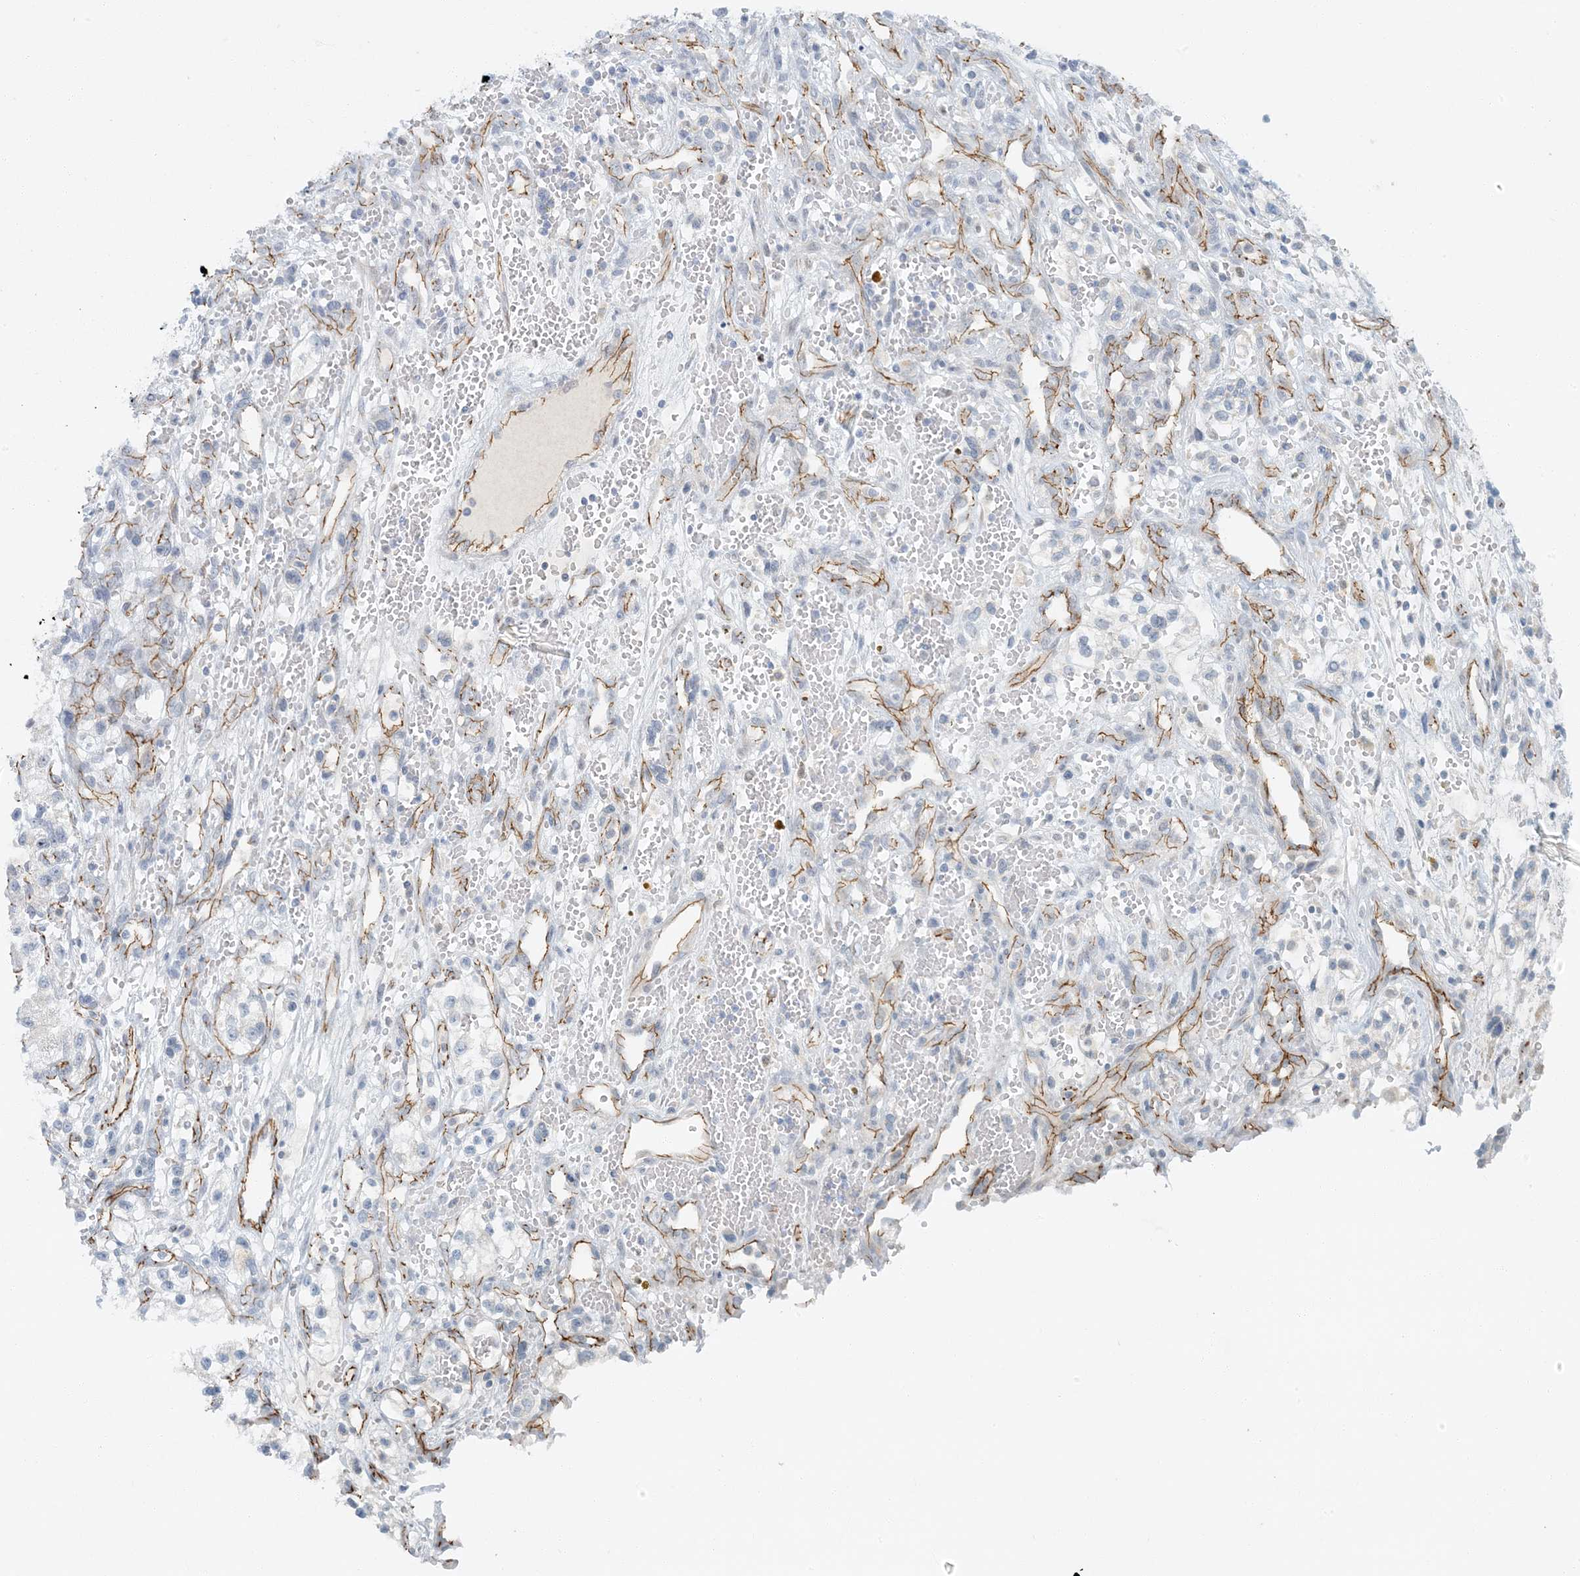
{"staining": {"intensity": "negative", "quantity": "none", "location": "none"}, "tissue": "renal cancer", "cell_type": "Tumor cells", "image_type": "cancer", "snomed": [{"axis": "morphology", "description": "Adenocarcinoma, NOS"}, {"axis": "topography", "description": "Kidney"}], "caption": "DAB (3,3'-diaminobenzidine) immunohistochemical staining of renal cancer shows no significant expression in tumor cells.", "gene": "AK9", "patient": {"sex": "female", "age": 57}}